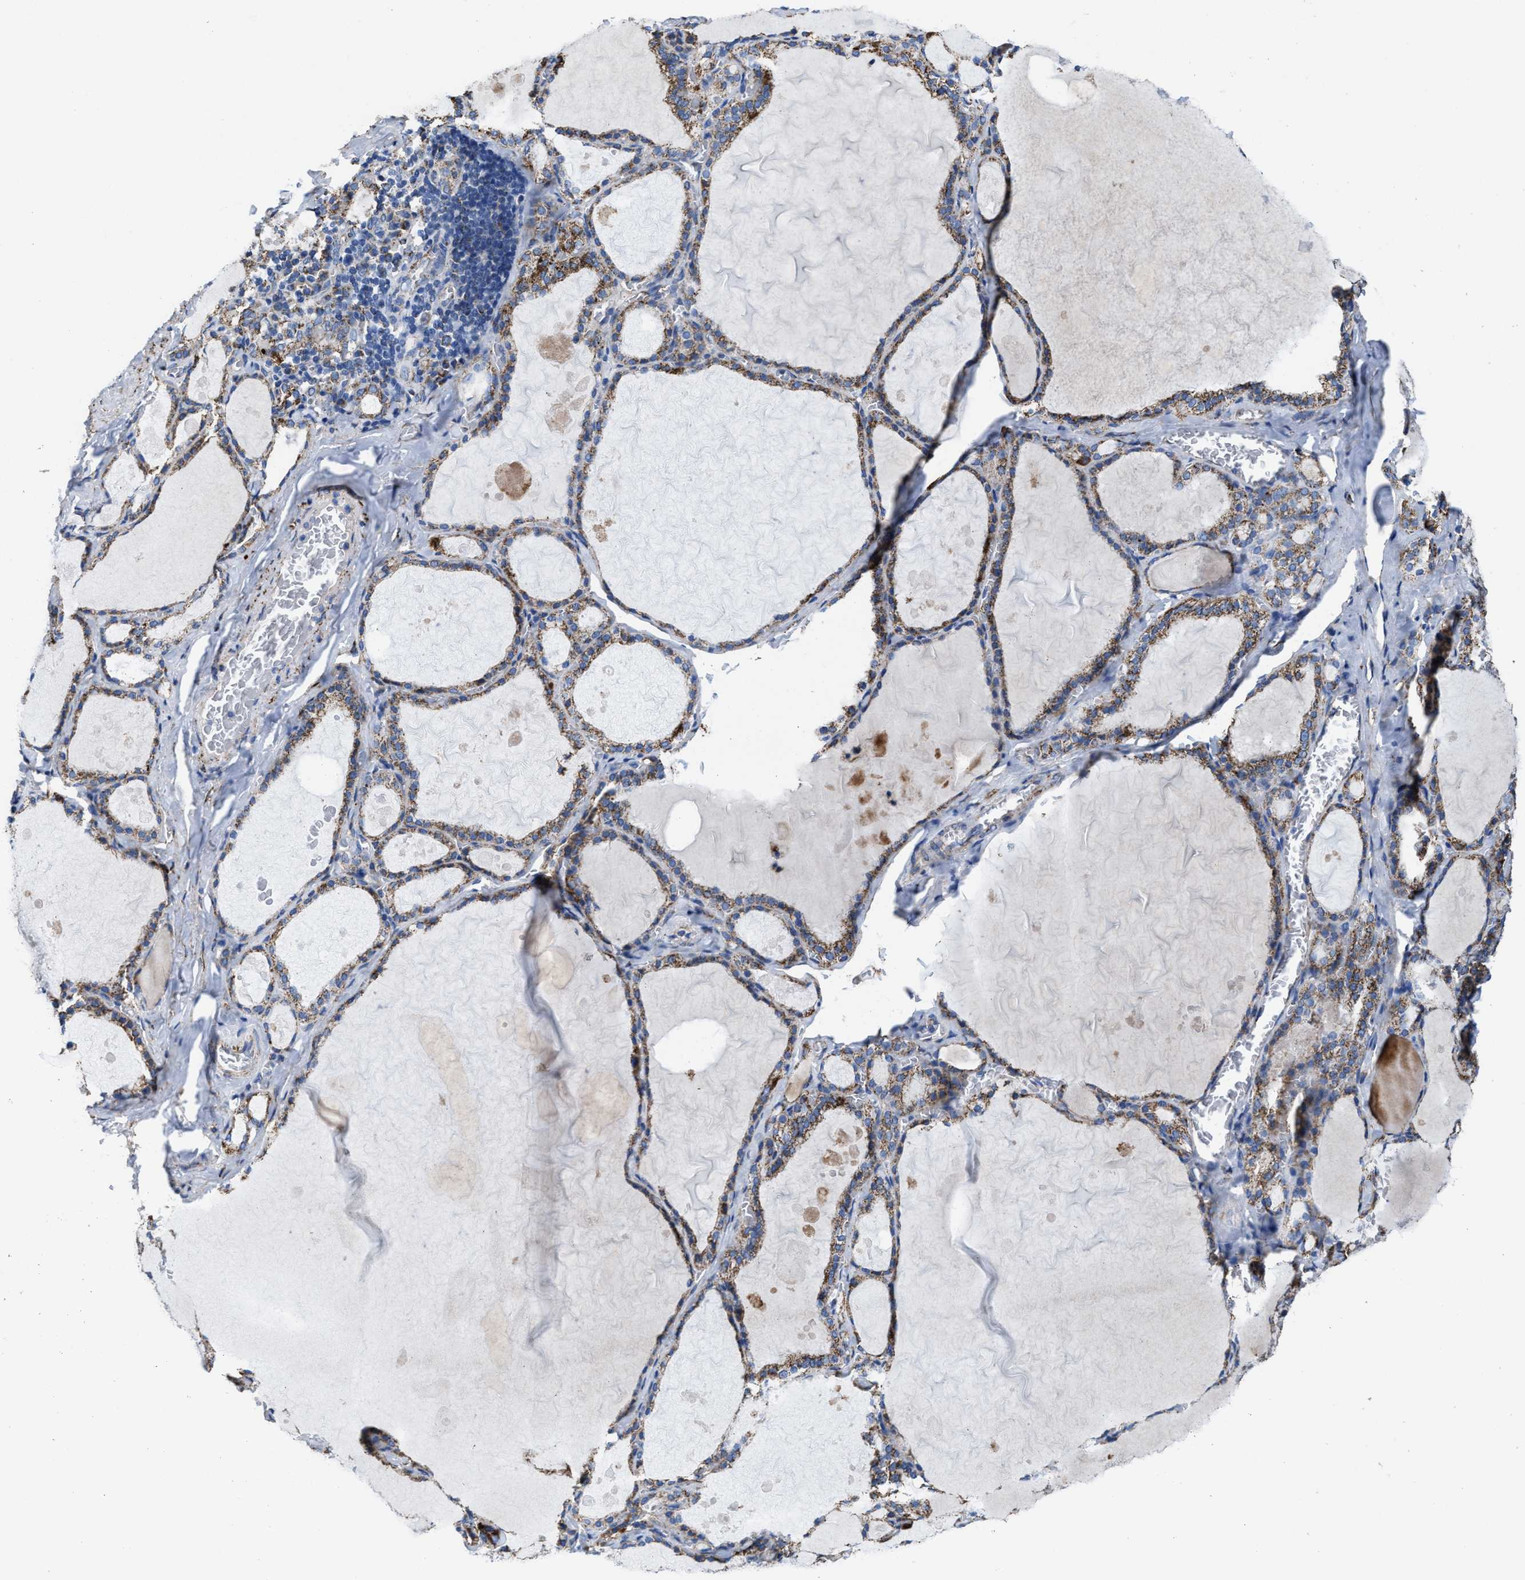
{"staining": {"intensity": "moderate", "quantity": ">75%", "location": "cytoplasmic/membranous"}, "tissue": "thyroid gland", "cell_type": "Glandular cells", "image_type": "normal", "snomed": [{"axis": "morphology", "description": "Normal tissue, NOS"}, {"axis": "topography", "description": "Thyroid gland"}], "caption": "Immunohistochemistry (IHC) histopathology image of normal thyroid gland: human thyroid gland stained using IHC shows medium levels of moderate protein expression localized specifically in the cytoplasmic/membranous of glandular cells, appearing as a cytoplasmic/membranous brown color.", "gene": "ALDH1B1", "patient": {"sex": "male", "age": 56}}